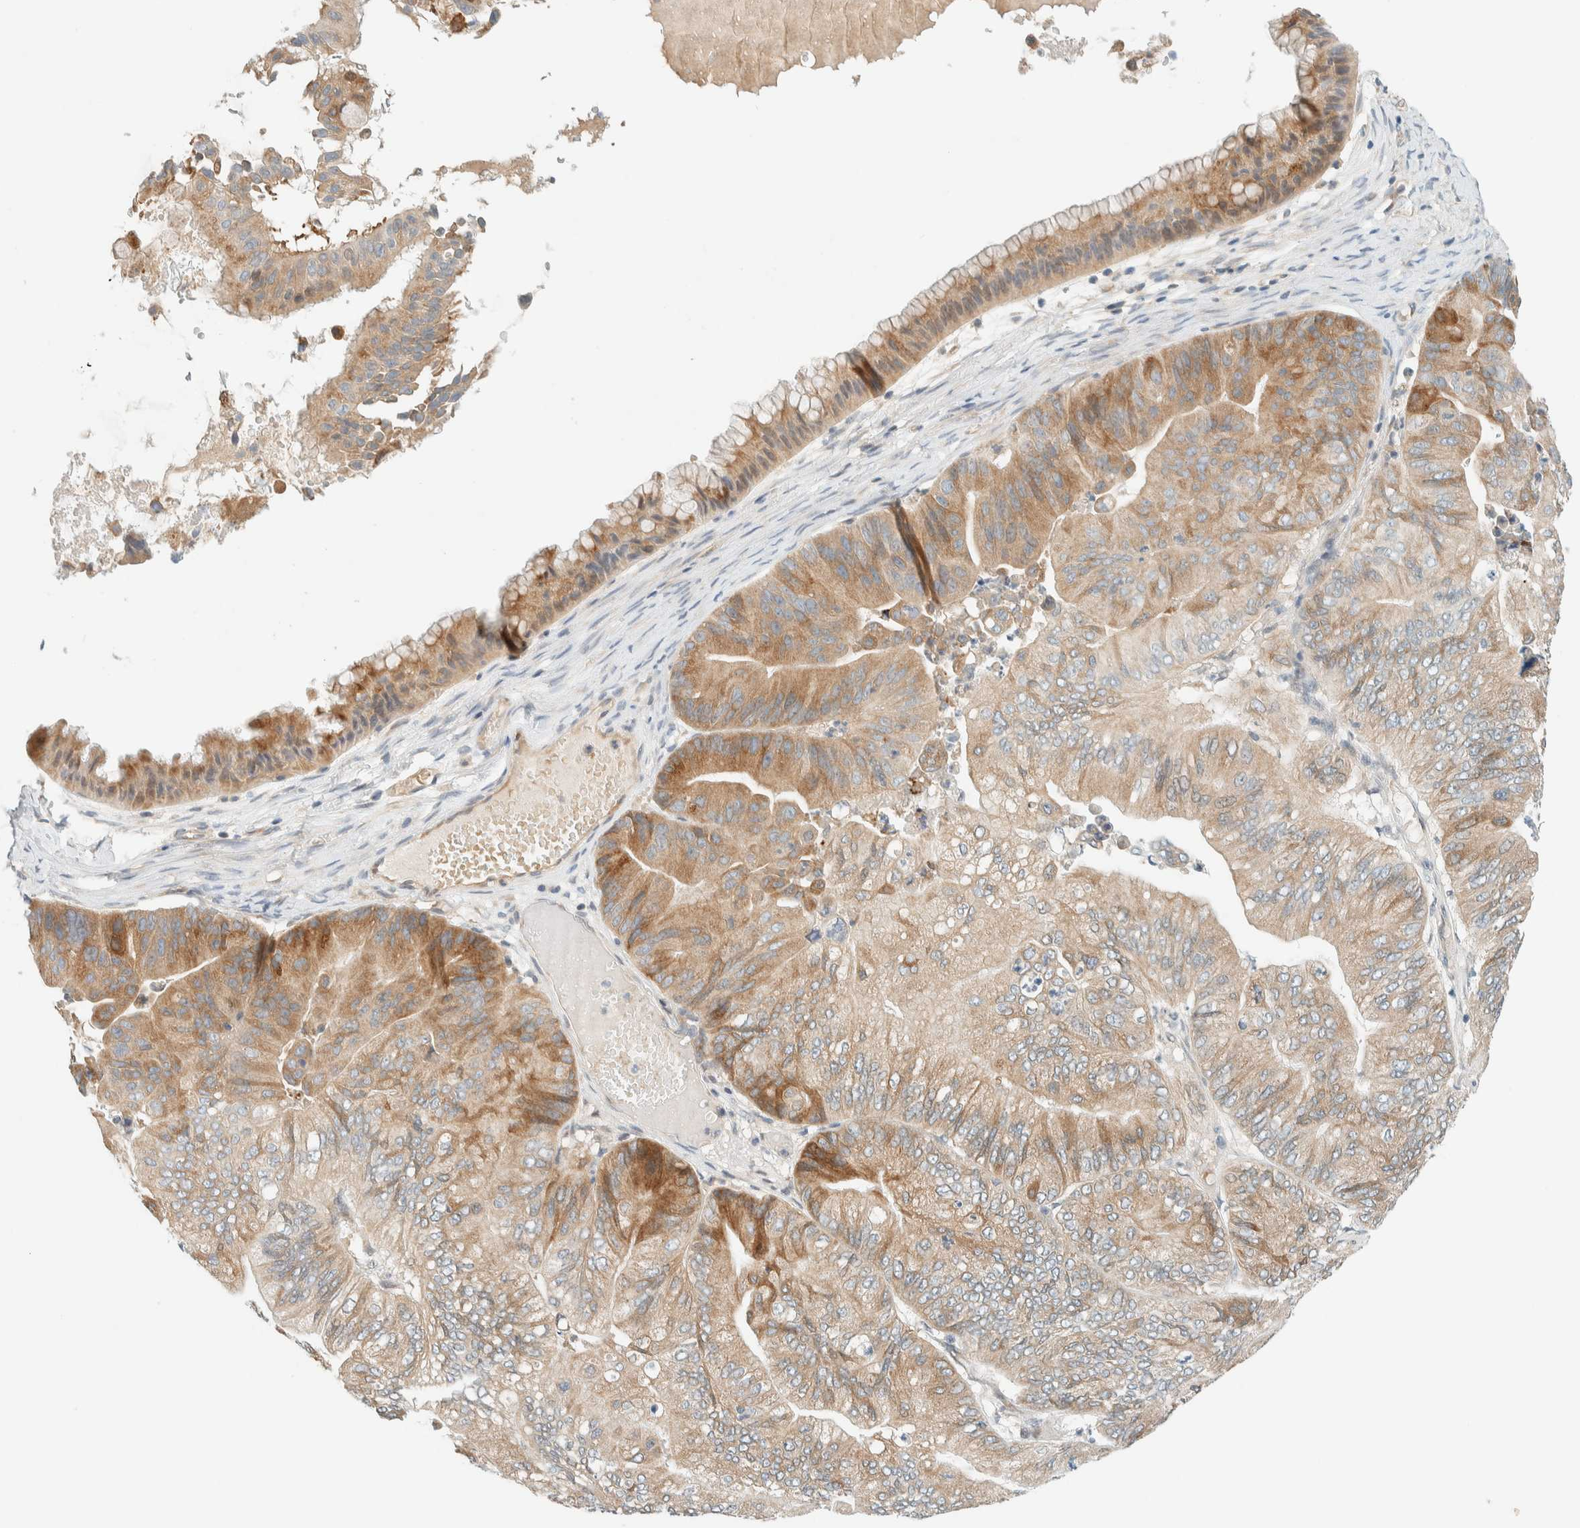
{"staining": {"intensity": "moderate", "quantity": "25%-75%", "location": "cytoplasmic/membranous"}, "tissue": "ovarian cancer", "cell_type": "Tumor cells", "image_type": "cancer", "snomed": [{"axis": "morphology", "description": "Cystadenocarcinoma, mucinous, NOS"}, {"axis": "topography", "description": "Ovary"}], "caption": "Human ovarian cancer stained with a brown dye shows moderate cytoplasmic/membranous positive expression in approximately 25%-75% of tumor cells.", "gene": "SUMF2", "patient": {"sex": "female", "age": 61}}